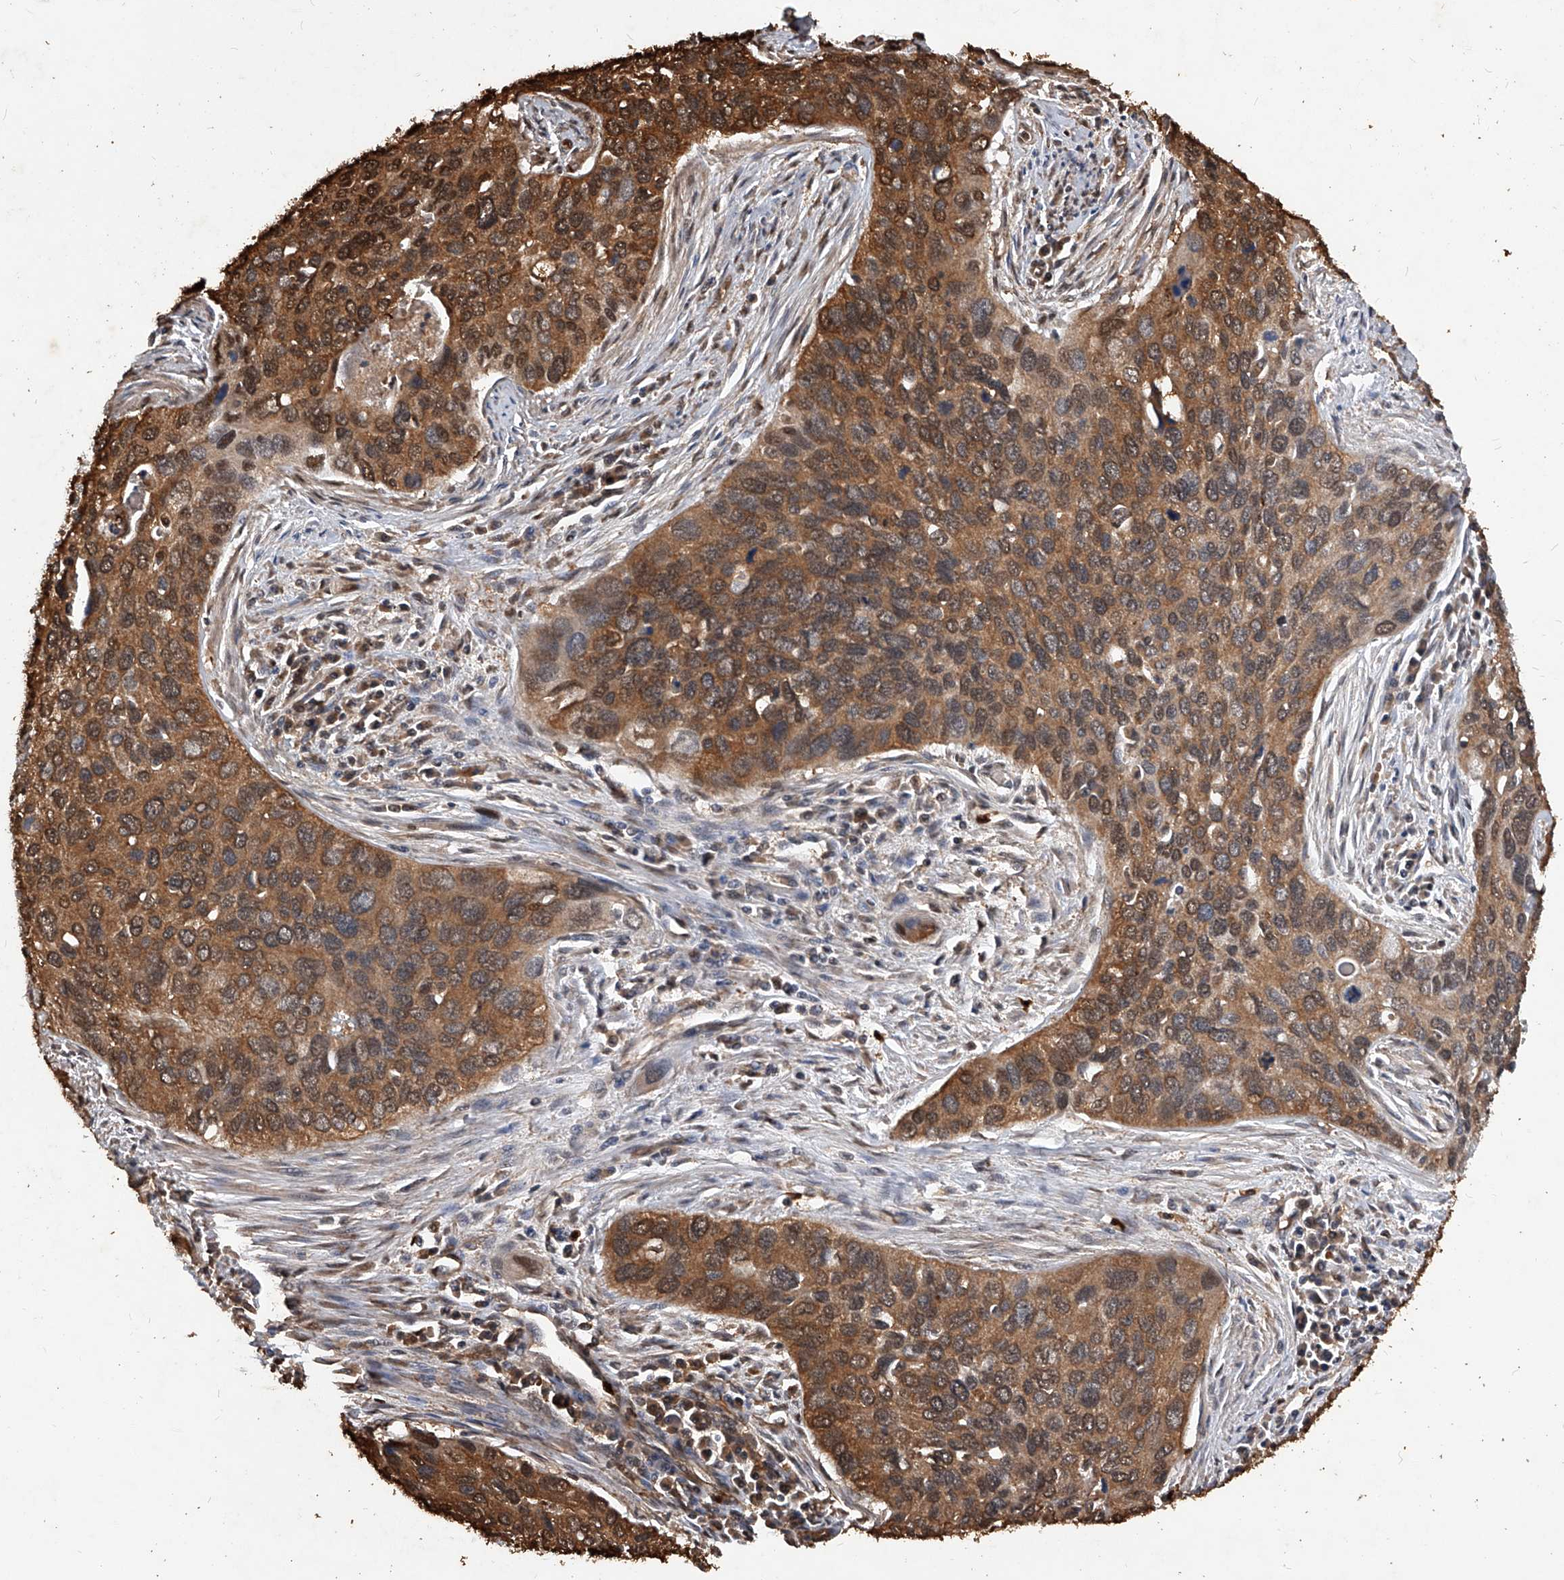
{"staining": {"intensity": "moderate", "quantity": ">75%", "location": "cytoplasmic/membranous"}, "tissue": "cervical cancer", "cell_type": "Tumor cells", "image_type": "cancer", "snomed": [{"axis": "morphology", "description": "Squamous cell carcinoma, NOS"}, {"axis": "topography", "description": "Cervix"}], "caption": "DAB immunohistochemical staining of human cervical squamous cell carcinoma reveals moderate cytoplasmic/membranous protein staining in approximately >75% of tumor cells.", "gene": "UCP2", "patient": {"sex": "female", "age": 55}}